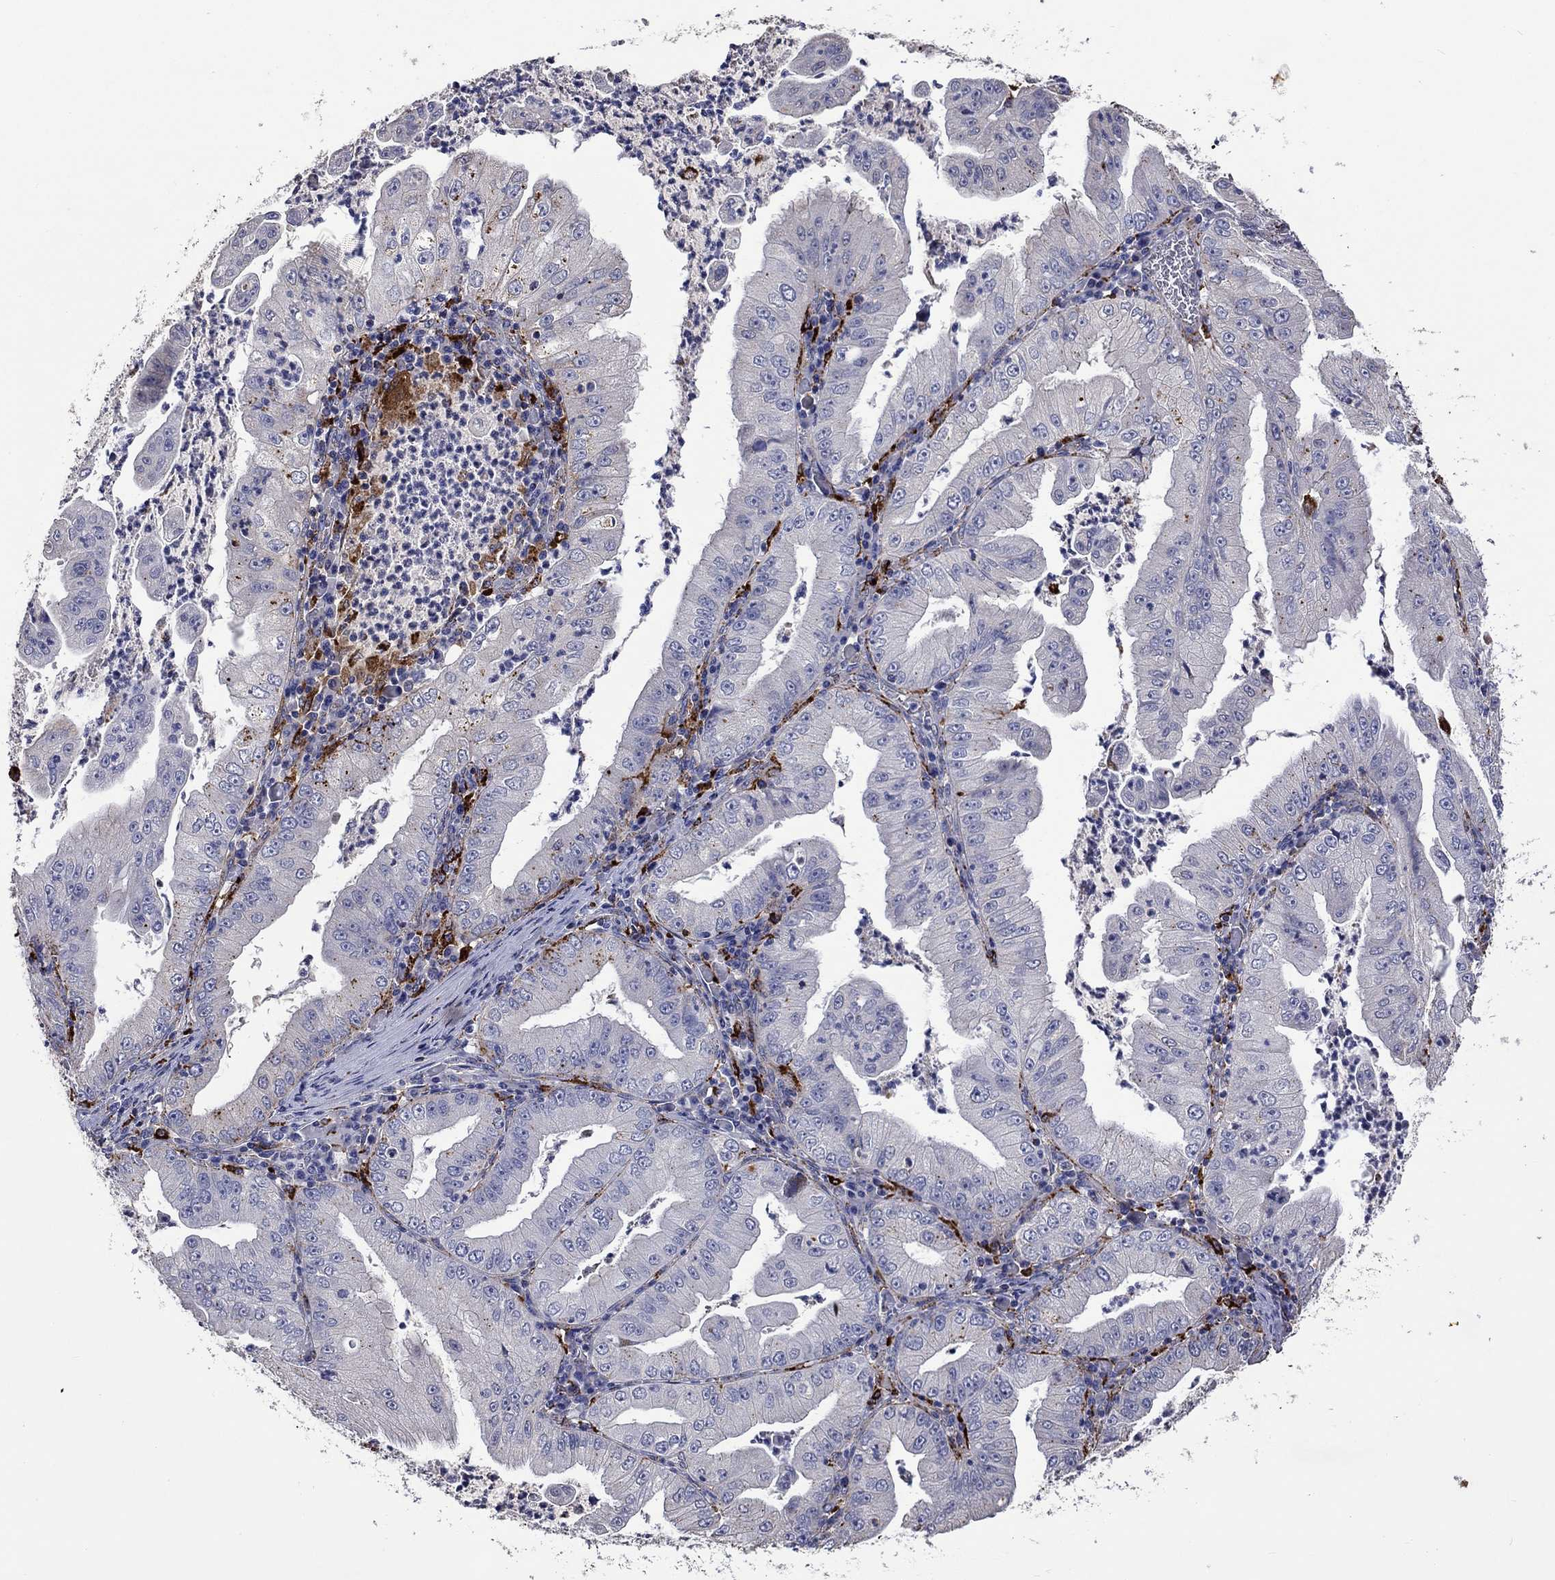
{"staining": {"intensity": "negative", "quantity": "none", "location": "none"}, "tissue": "stomach cancer", "cell_type": "Tumor cells", "image_type": "cancer", "snomed": [{"axis": "morphology", "description": "Adenocarcinoma, NOS"}, {"axis": "topography", "description": "Stomach"}], "caption": "Tumor cells are negative for brown protein staining in stomach cancer.", "gene": "CTSB", "patient": {"sex": "male", "age": 76}}